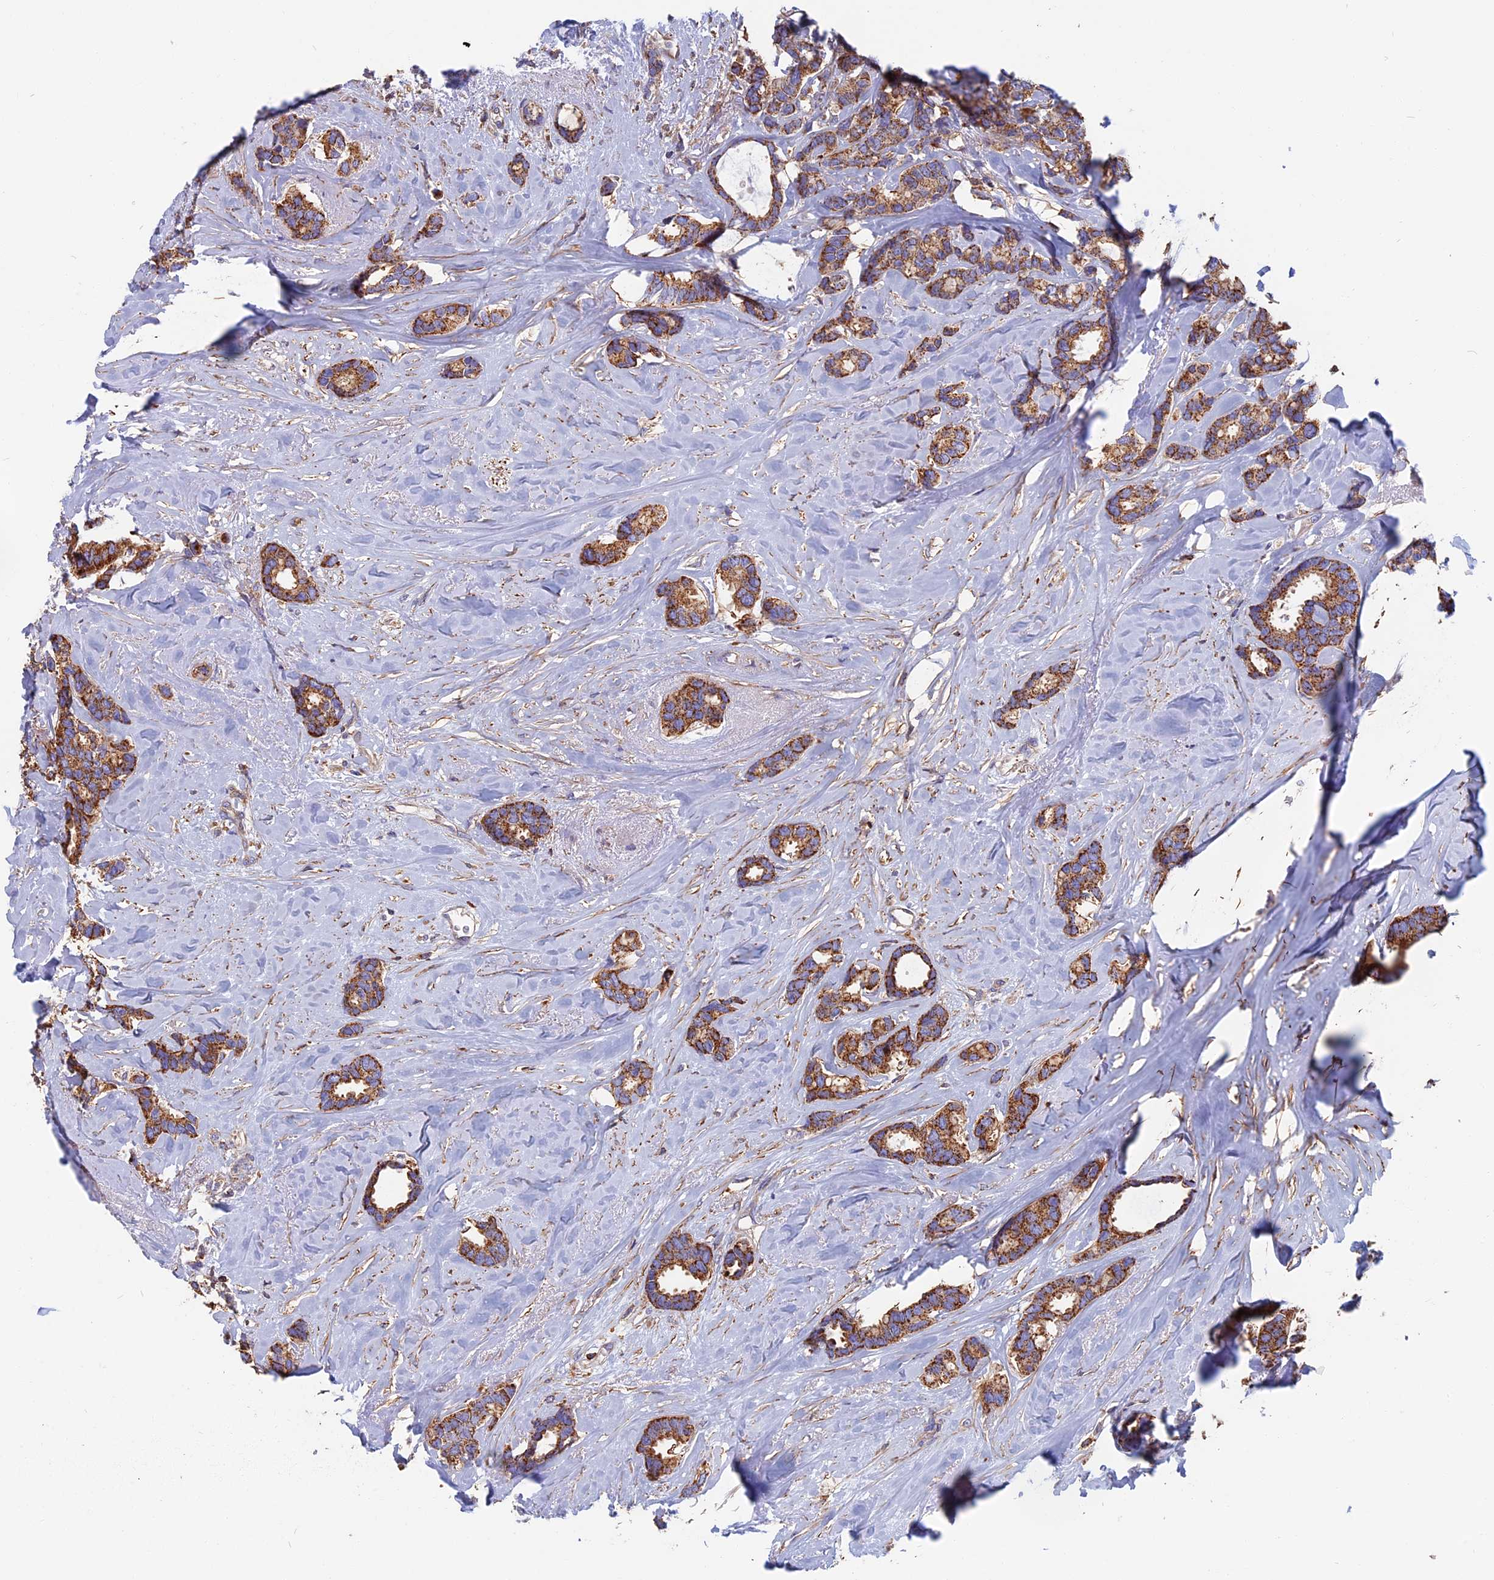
{"staining": {"intensity": "moderate", "quantity": ">75%", "location": "cytoplasmic/membranous"}, "tissue": "breast cancer", "cell_type": "Tumor cells", "image_type": "cancer", "snomed": [{"axis": "morphology", "description": "Duct carcinoma"}, {"axis": "topography", "description": "Breast"}], "caption": "Protein staining by IHC reveals moderate cytoplasmic/membranous expression in about >75% of tumor cells in breast infiltrating ductal carcinoma.", "gene": "HSD17B8", "patient": {"sex": "female", "age": 87}}